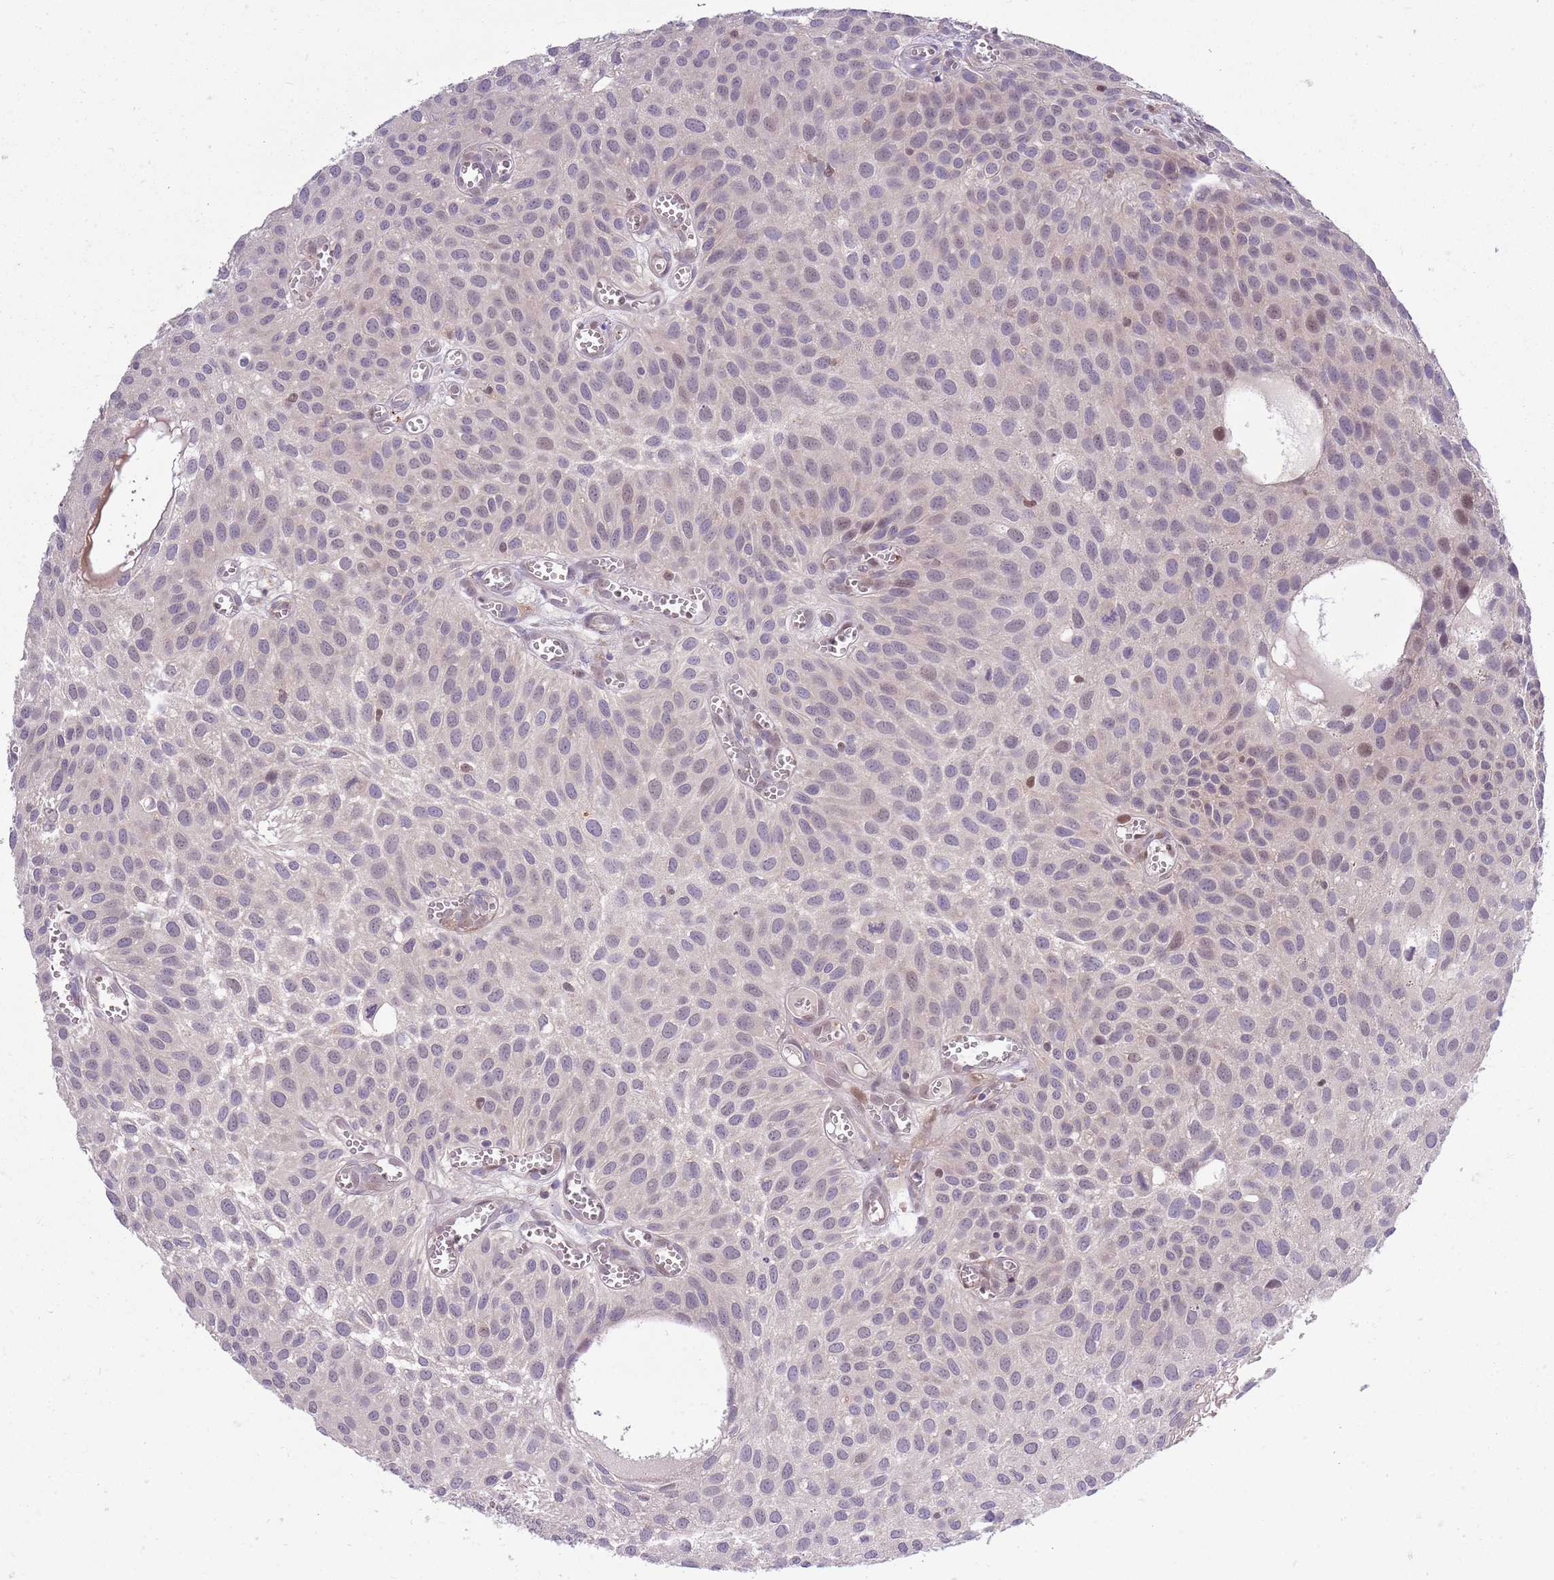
{"staining": {"intensity": "moderate", "quantity": "<25%", "location": "nuclear"}, "tissue": "urothelial cancer", "cell_type": "Tumor cells", "image_type": "cancer", "snomed": [{"axis": "morphology", "description": "Urothelial carcinoma, Low grade"}, {"axis": "topography", "description": "Urinary bladder"}], "caption": "A low amount of moderate nuclear positivity is appreciated in approximately <25% of tumor cells in low-grade urothelial carcinoma tissue. Using DAB (3,3'-diaminobenzidine) (brown) and hematoxylin (blue) stains, captured at high magnification using brightfield microscopy.", "gene": "PPP1R27", "patient": {"sex": "male", "age": 88}}